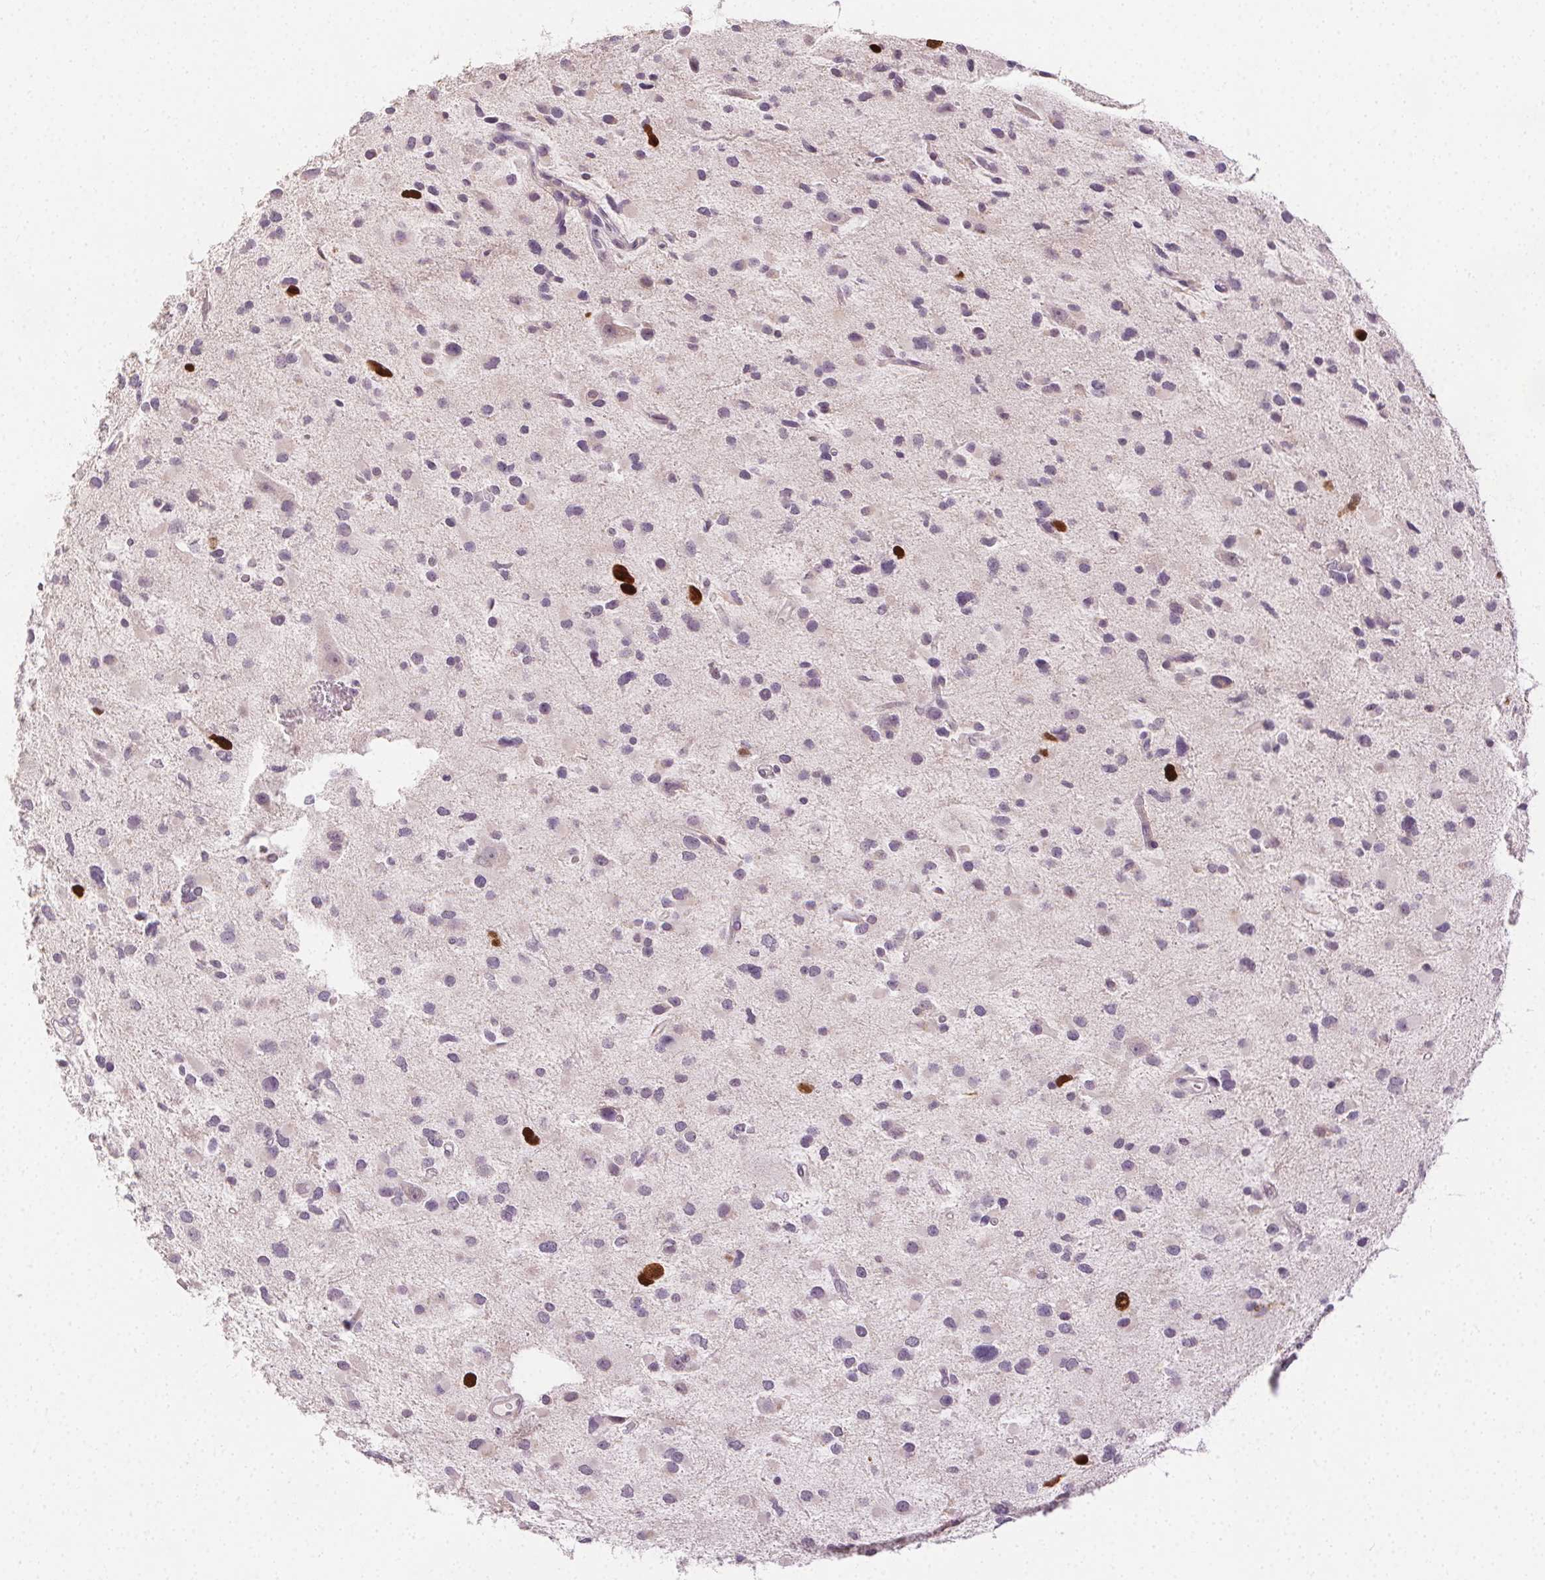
{"staining": {"intensity": "moderate", "quantity": "<25%", "location": "nuclear"}, "tissue": "glioma", "cell_type": "Tumor cells", "image_type": "cancer", "snomed": [{"axis": "morphology", "description": "Glioma, malignant, Low grade"}, {"axis": "topography", "description": "Brain"}], "caption": "Human malignant glioma (low-grade) stained for a protein (brown) exhibits moderate nuclear positive positivity in approximately <25% of tumor cells.", "gene": "ANLN", "patient": {"sex": "female", "age": 32}}